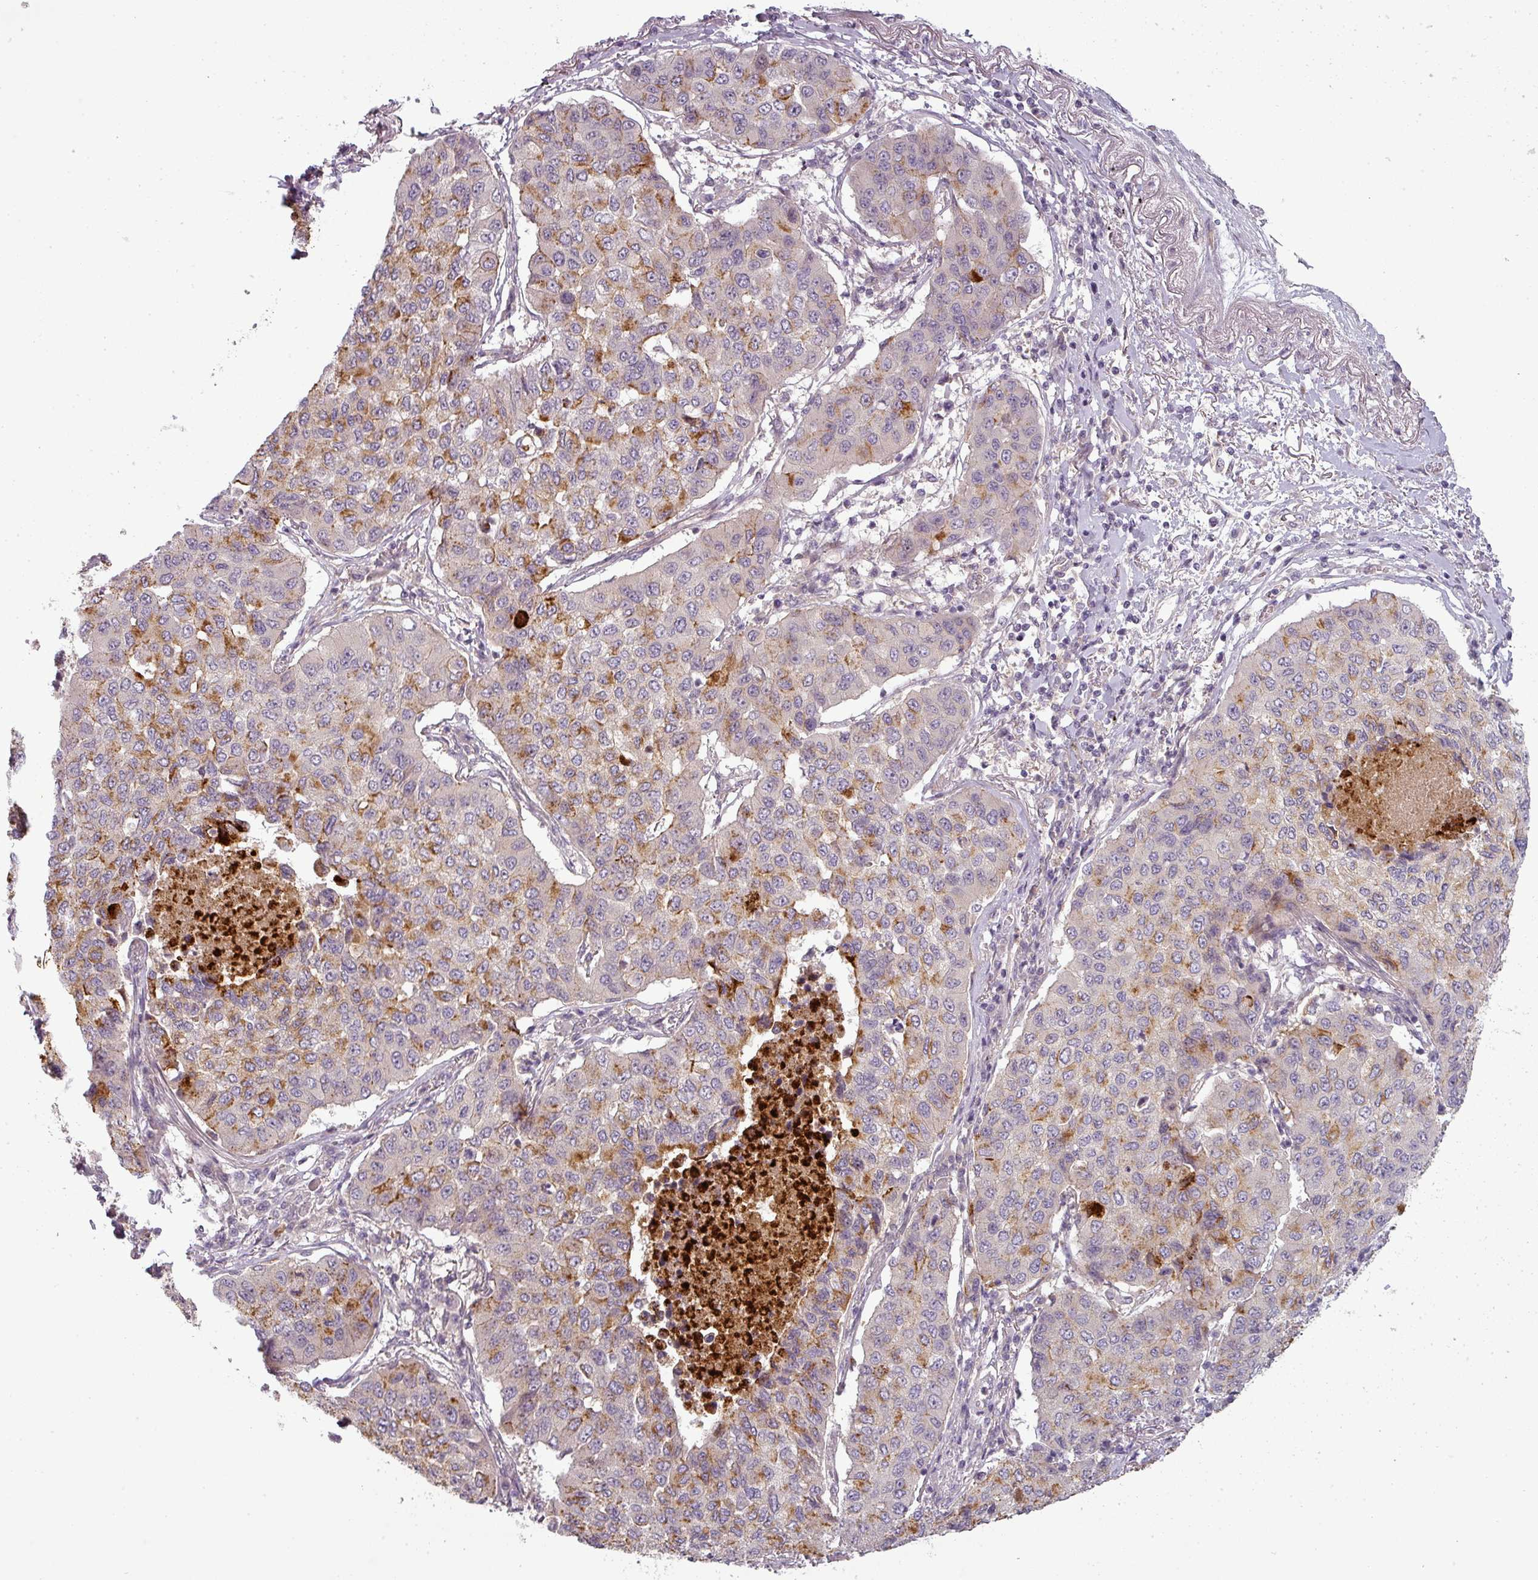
{"staining": {"intensity": "moderate", "quantity": "<25%", "location": "cytoplasmic/membranous"}, "tissue": "lung cancer", "cell_type": "Tumor cells", "image_type": "cancer", "snomed": [{"axis": "morphology", "description": "Squamous cell carcinoma, NOS"}, {"axis": "topography", "description": "Lung"}], "caption": "A brown stain shows moderate cytoplasmic/membranous positivity of a protein in human squamous cell carcinoma (lung) tumor cells.", "gene": "SLC16A9", "patient": {"sex": "male", "age": 74}}